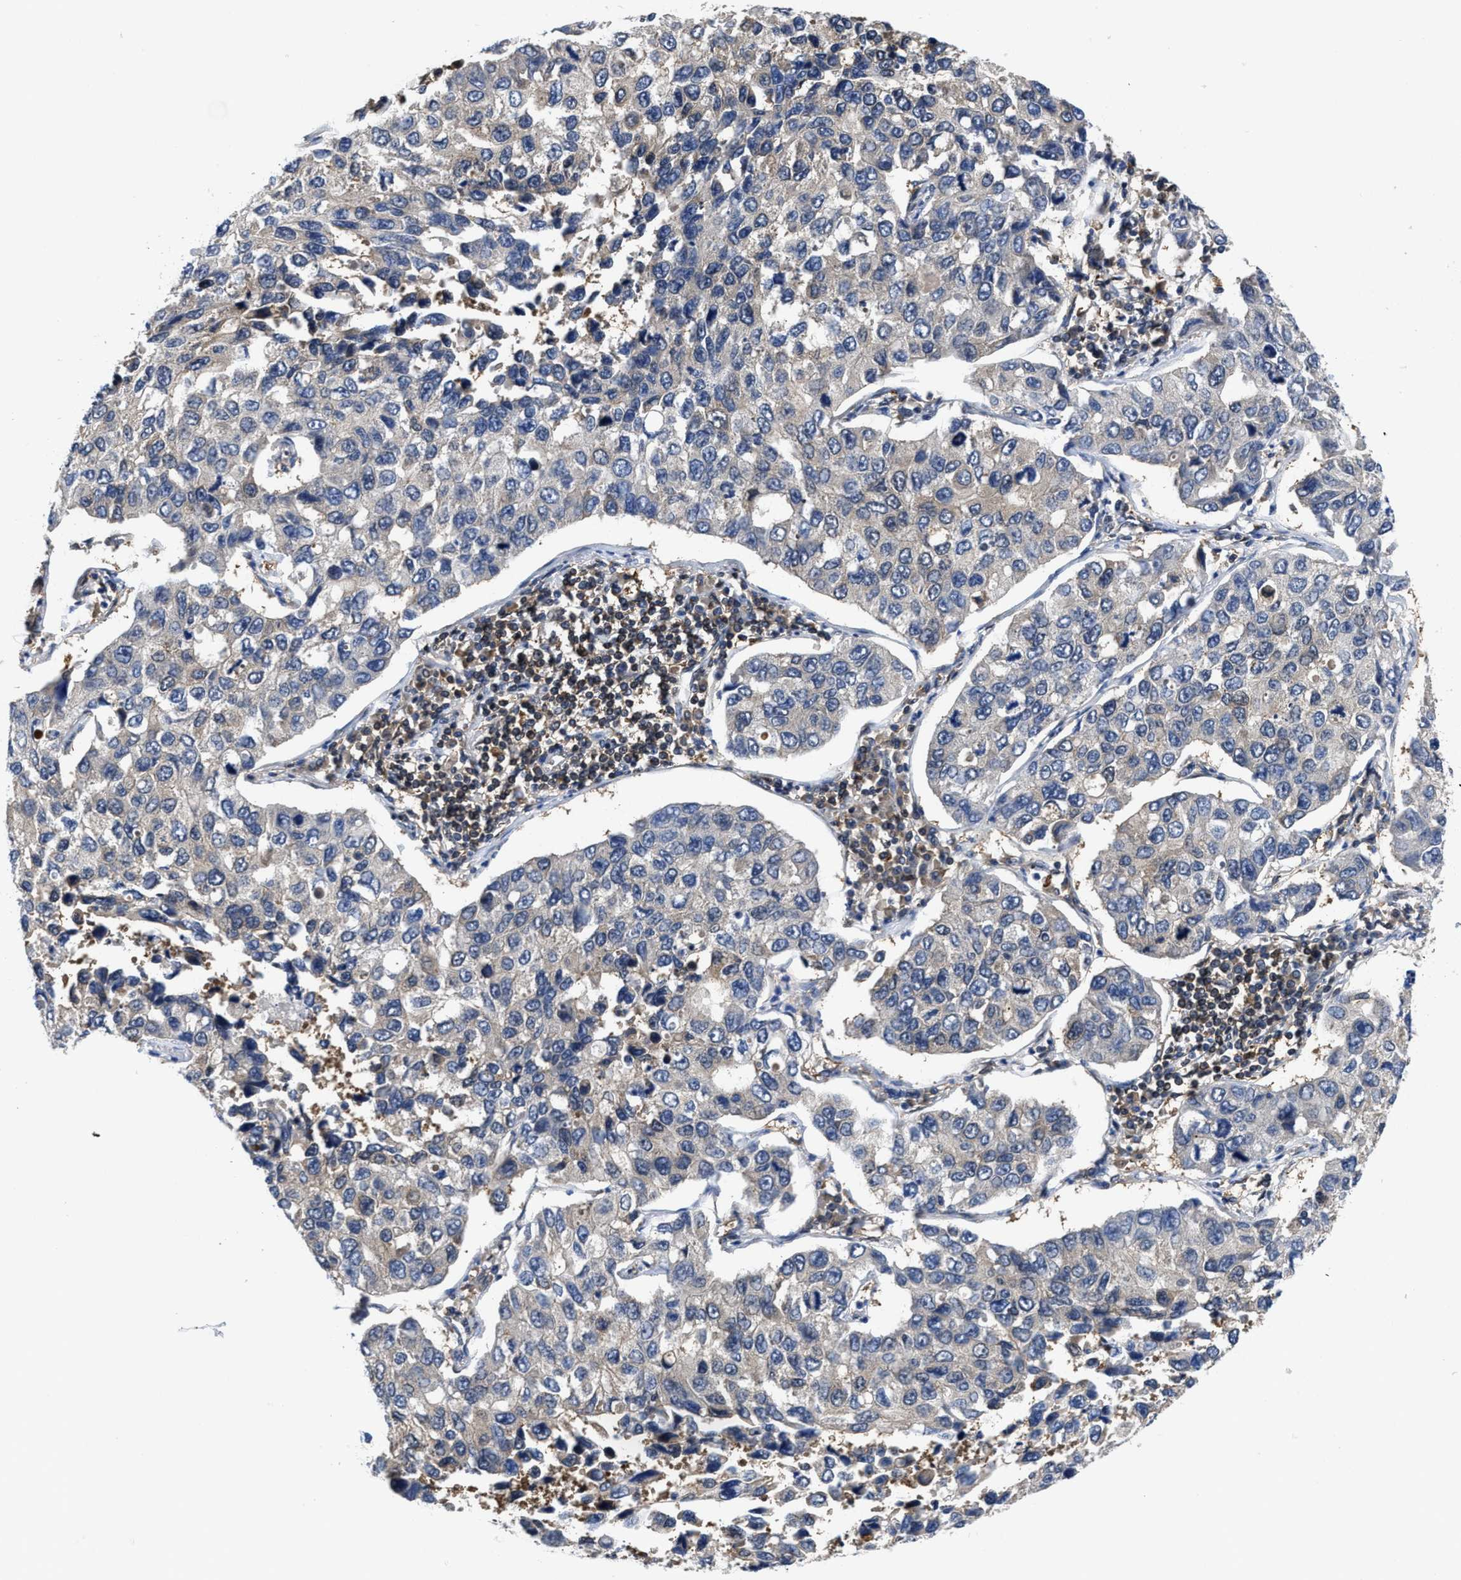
{"staining": {"intensity": "weak", "quantity": "<25%", "location": "cytoplasmic/membranous"}, "tissue": "lung cancer", "cell_type": "Tumor cells", "image_type": "cancer", "snomed": [{"axis": "morphology", "description": "Adenocarcinoma, NOS"}, {"axis": "topography", "description": "Lung"}], "caption": "Lung adenocarcinoma was stained to show a protein in brown. There is no significant staining in tumor cells.", "gene": "KIF12", "patient": {"sex": "male", "age": 64}}